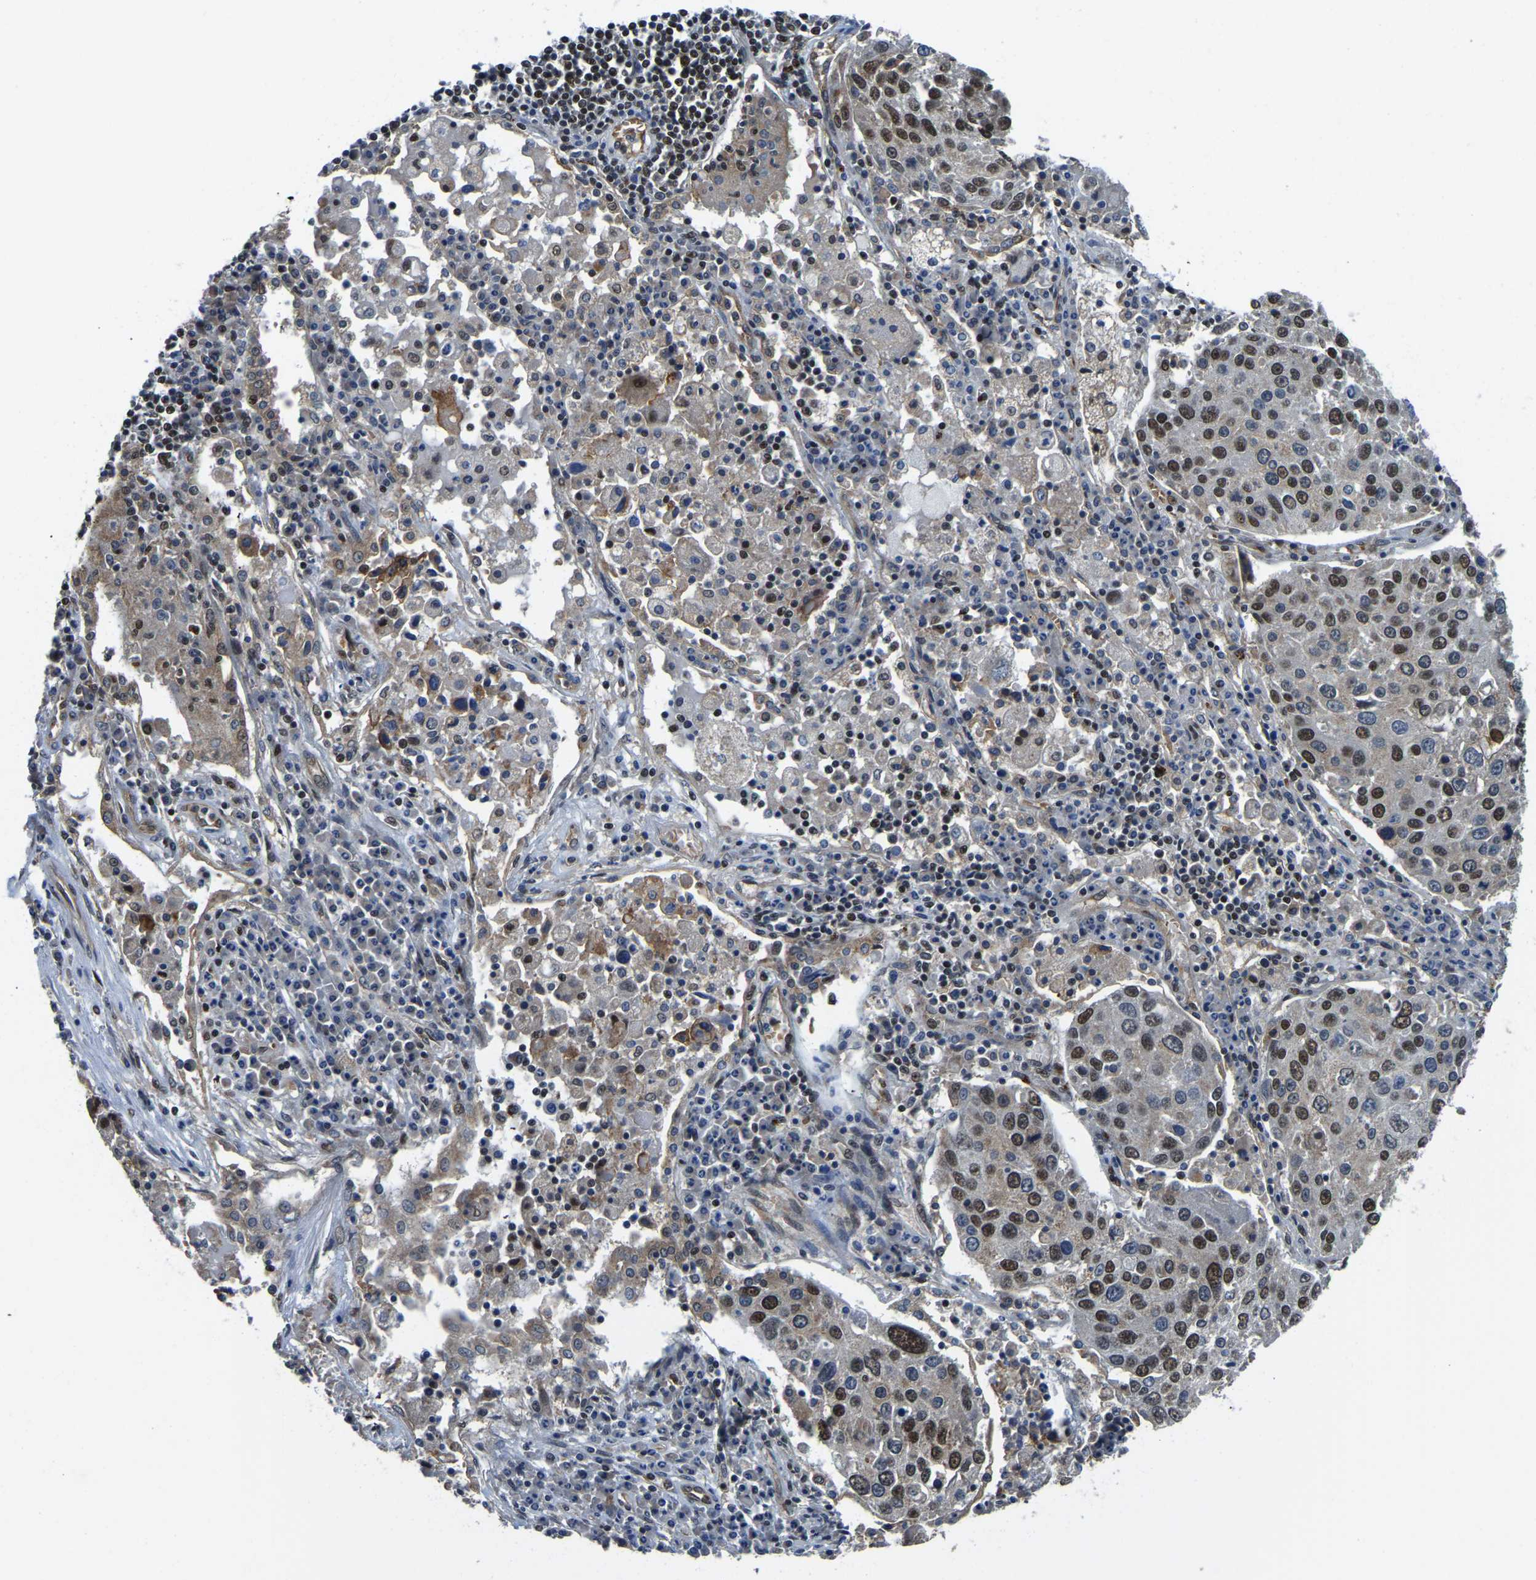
{"staining": {"intensity": "strong", "quantity": ">75%", "location": "nuclear"}, "tissue": "lung cancer", "cell_type": "Tumor cells", "image_type": "cancer", "snomed": [{"axis": "morphology", "description": "Squamous cell carcinoma, NOS"}, {"axis": "topography", "description": "Lung"}], "caption": "Immunohistochemical staining of squamous cell carcinoma (lung) exhibits strong nuclear protein staining in about >75% of tumor cells.", "gene": "DFFA", "patient": {"sex": "male", "age": 65}}